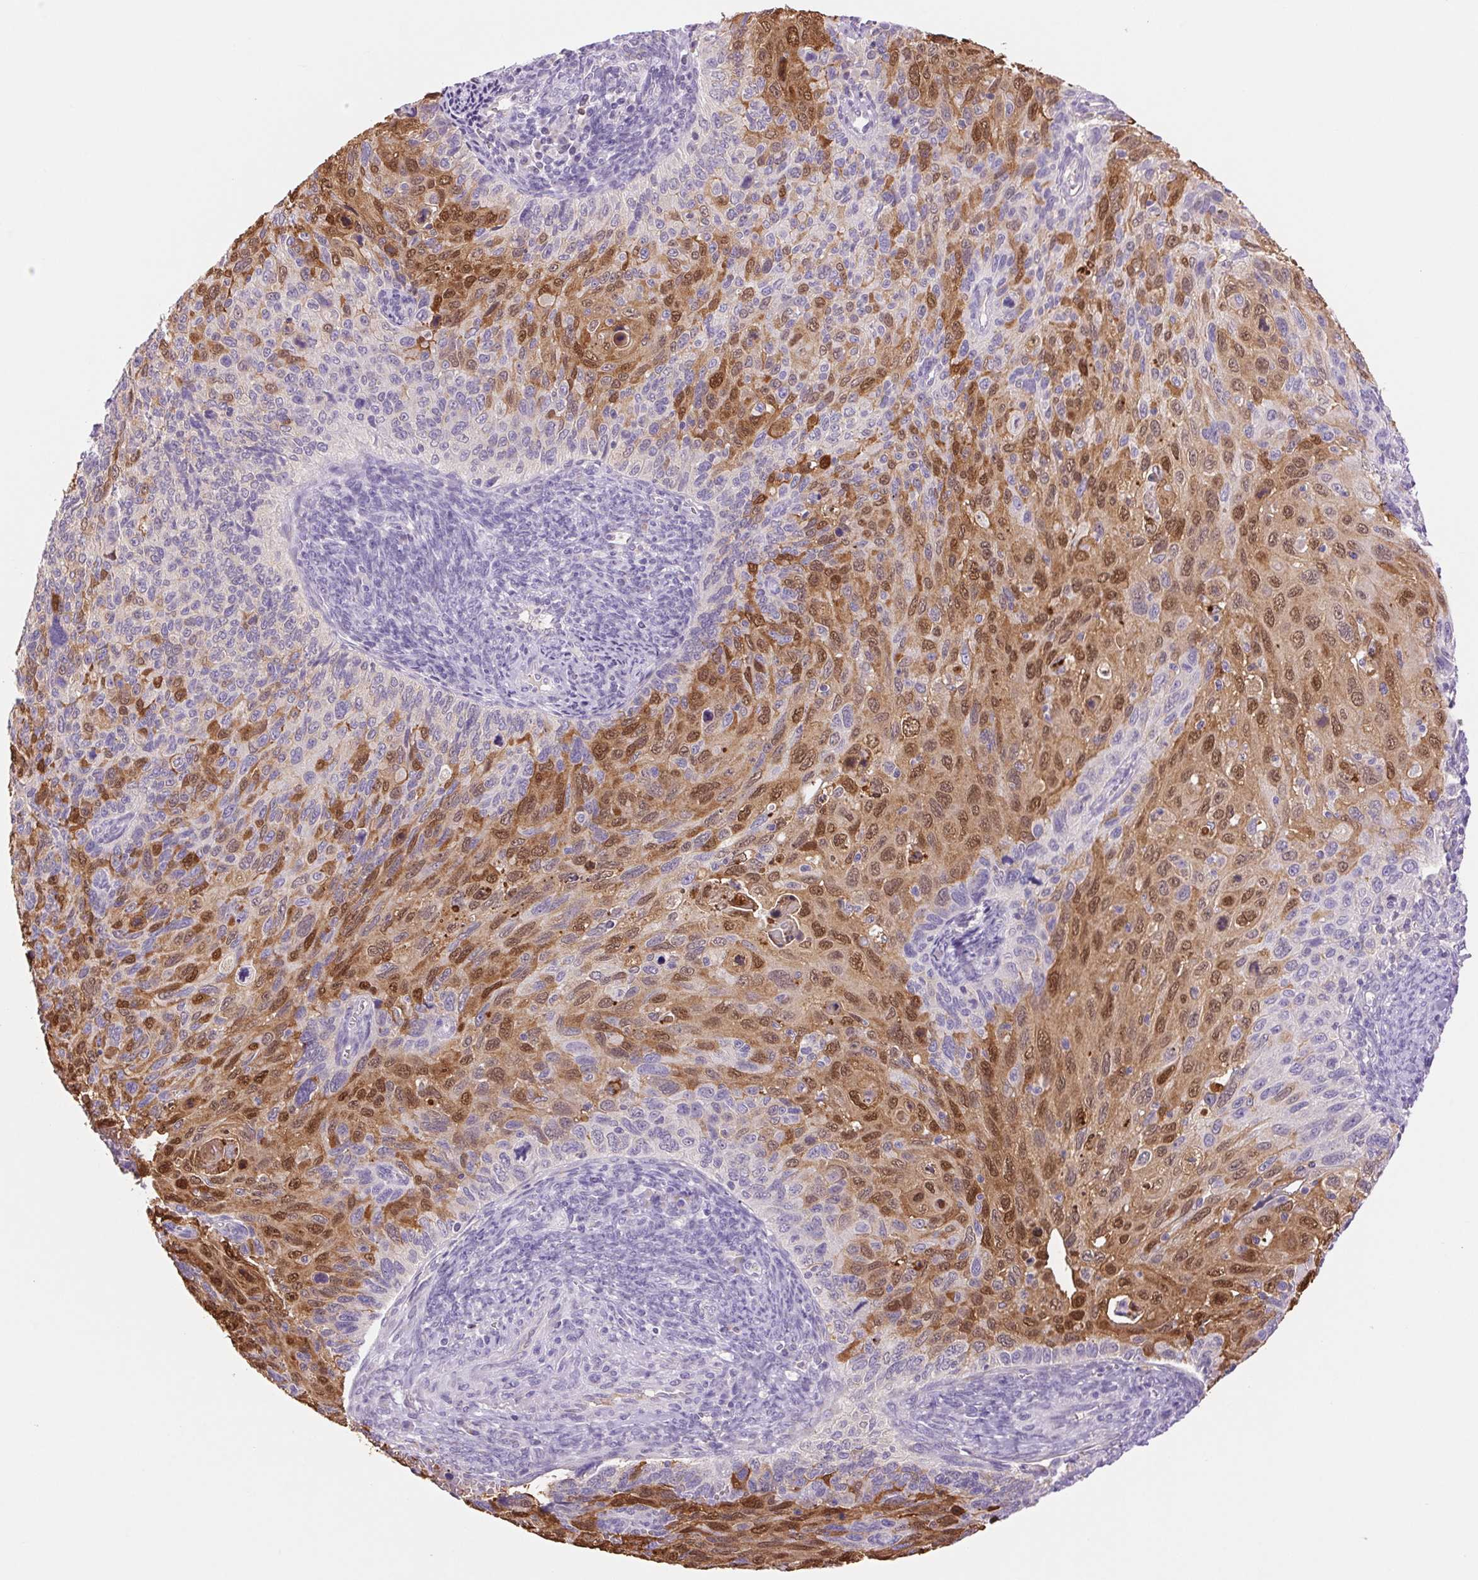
{"staining": {"intensity": "moderate", "quantity": "25%-75%", "location": "cytoplasmic/membranous,nuclear"}, "tissue": "cervical cancer", "cell_type": "Tumor cells", "image_type": "cancer", "snomed": [{"axis": "morphology", "description": "Squamous cell carcinoma, NOS"}, {"axis": "topography", "description": "Cervix"}], "caption": "Protein analysis of cervical cancer tissue reveals moderate cytoplasmic/membranous and nuclear staining in approximately 25%-75% of tumor cells. (IHC, brightfield microscopy, high magnification).", "gene": "SERPINB3", "patient": {"sex": "female", "age": 70}}